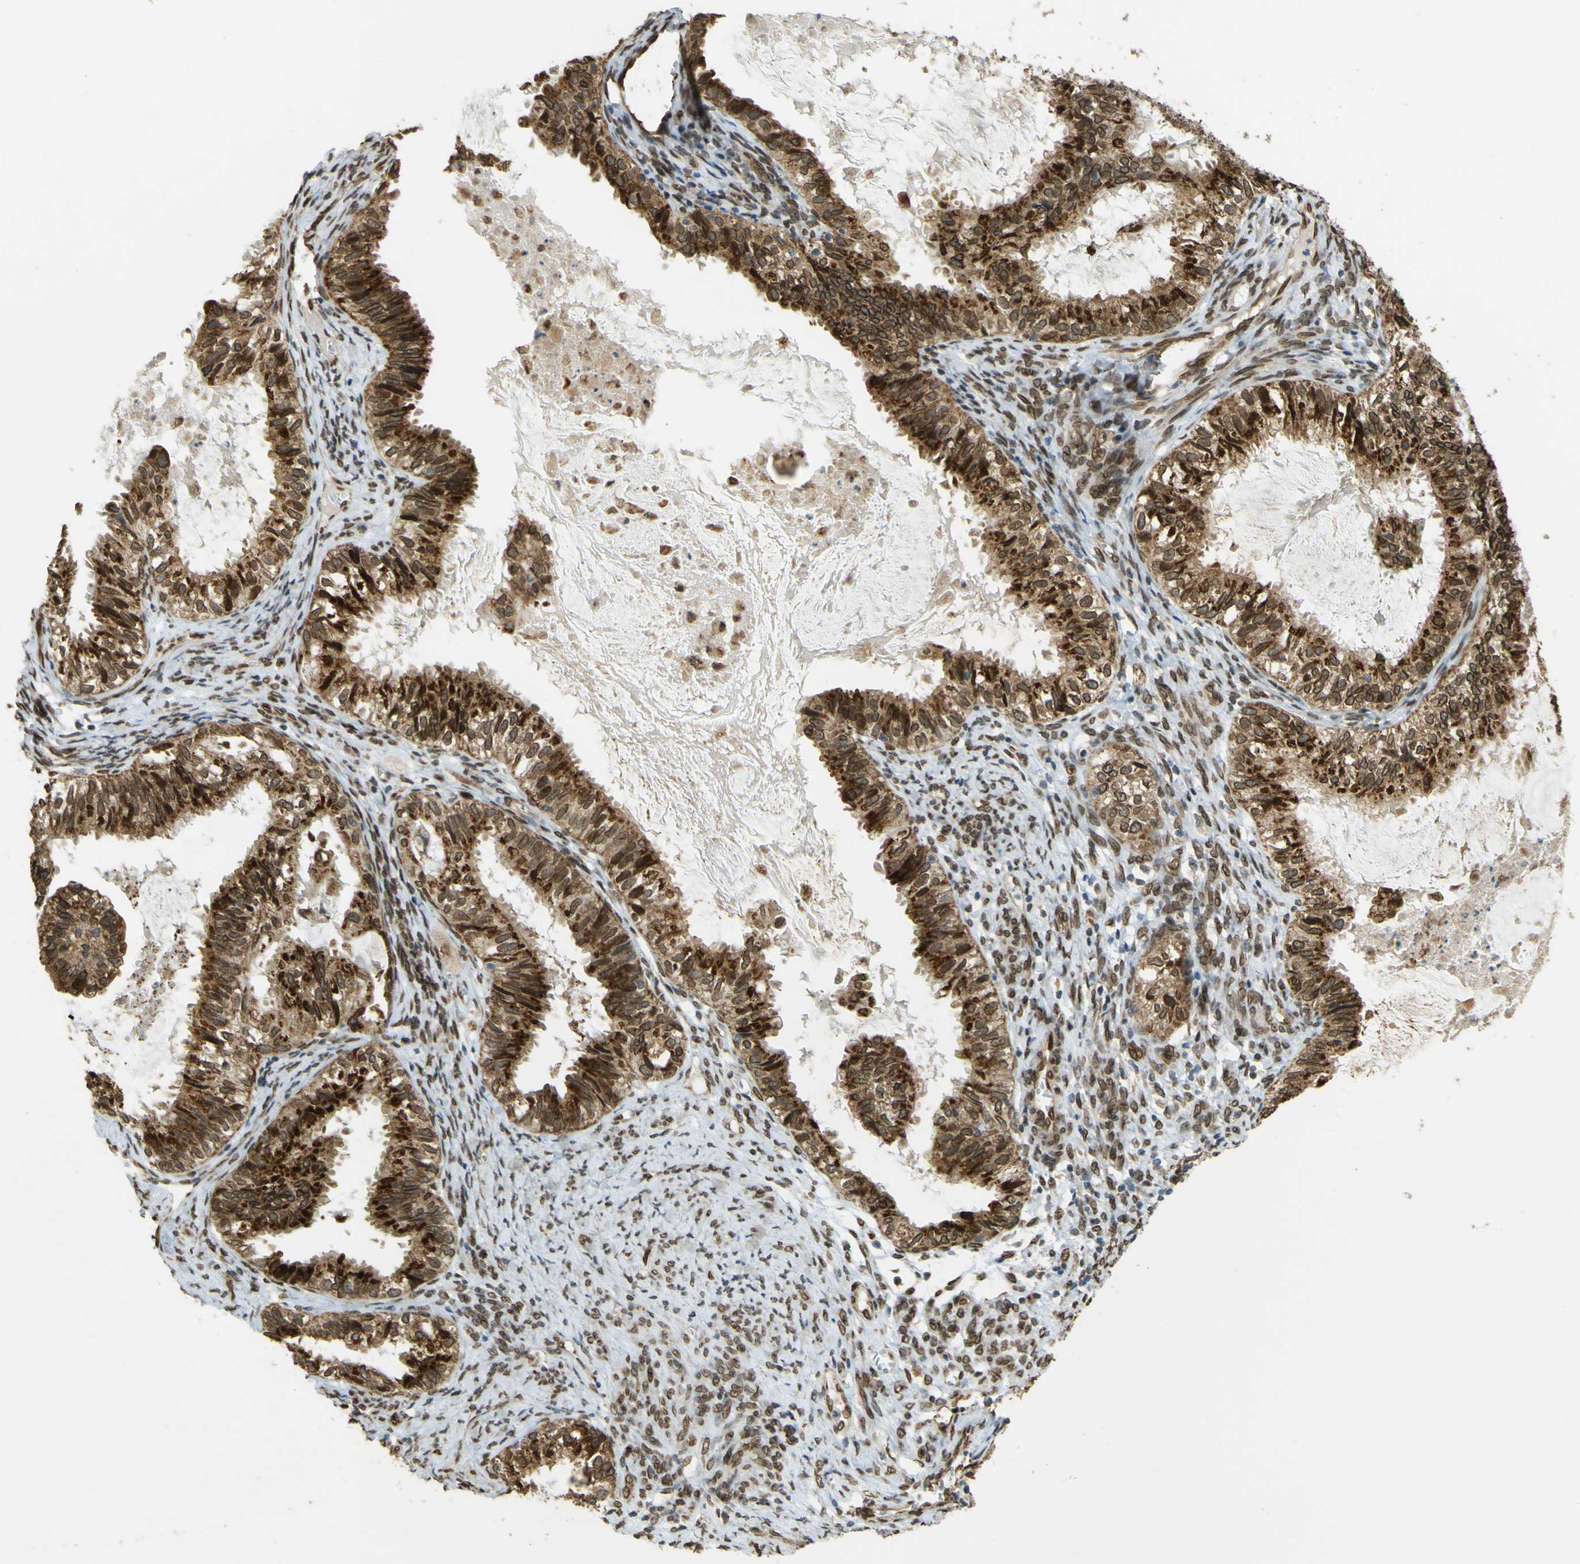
{"staining": {"intensity": "strong", "quantity": ">75%", "location": "cytoplasmic/membranous,nuclear"}, "tissue": "cervical cancer", "cell_type": "Tumor cells", "image_type": "cancer", "snomed": [{"axis": "morphology", "description": "Normal tissue, NOS"}, {"axis": "morphology", "description": "Adenocarcinoma, NOS"}, {"axis": "topography", "description": "Cervix"}, {"axis": "topography", "description": "Endometrium"}], "caption": "DAB immunohistochemical staining of human cervical adenocarcinoma demonstrates strong cytoplasmic/membranous and nuclear protein expression in about >75% of tumor cells.", "gene": "GALNT1", "patient": {"sex": "female", "age": 86}}